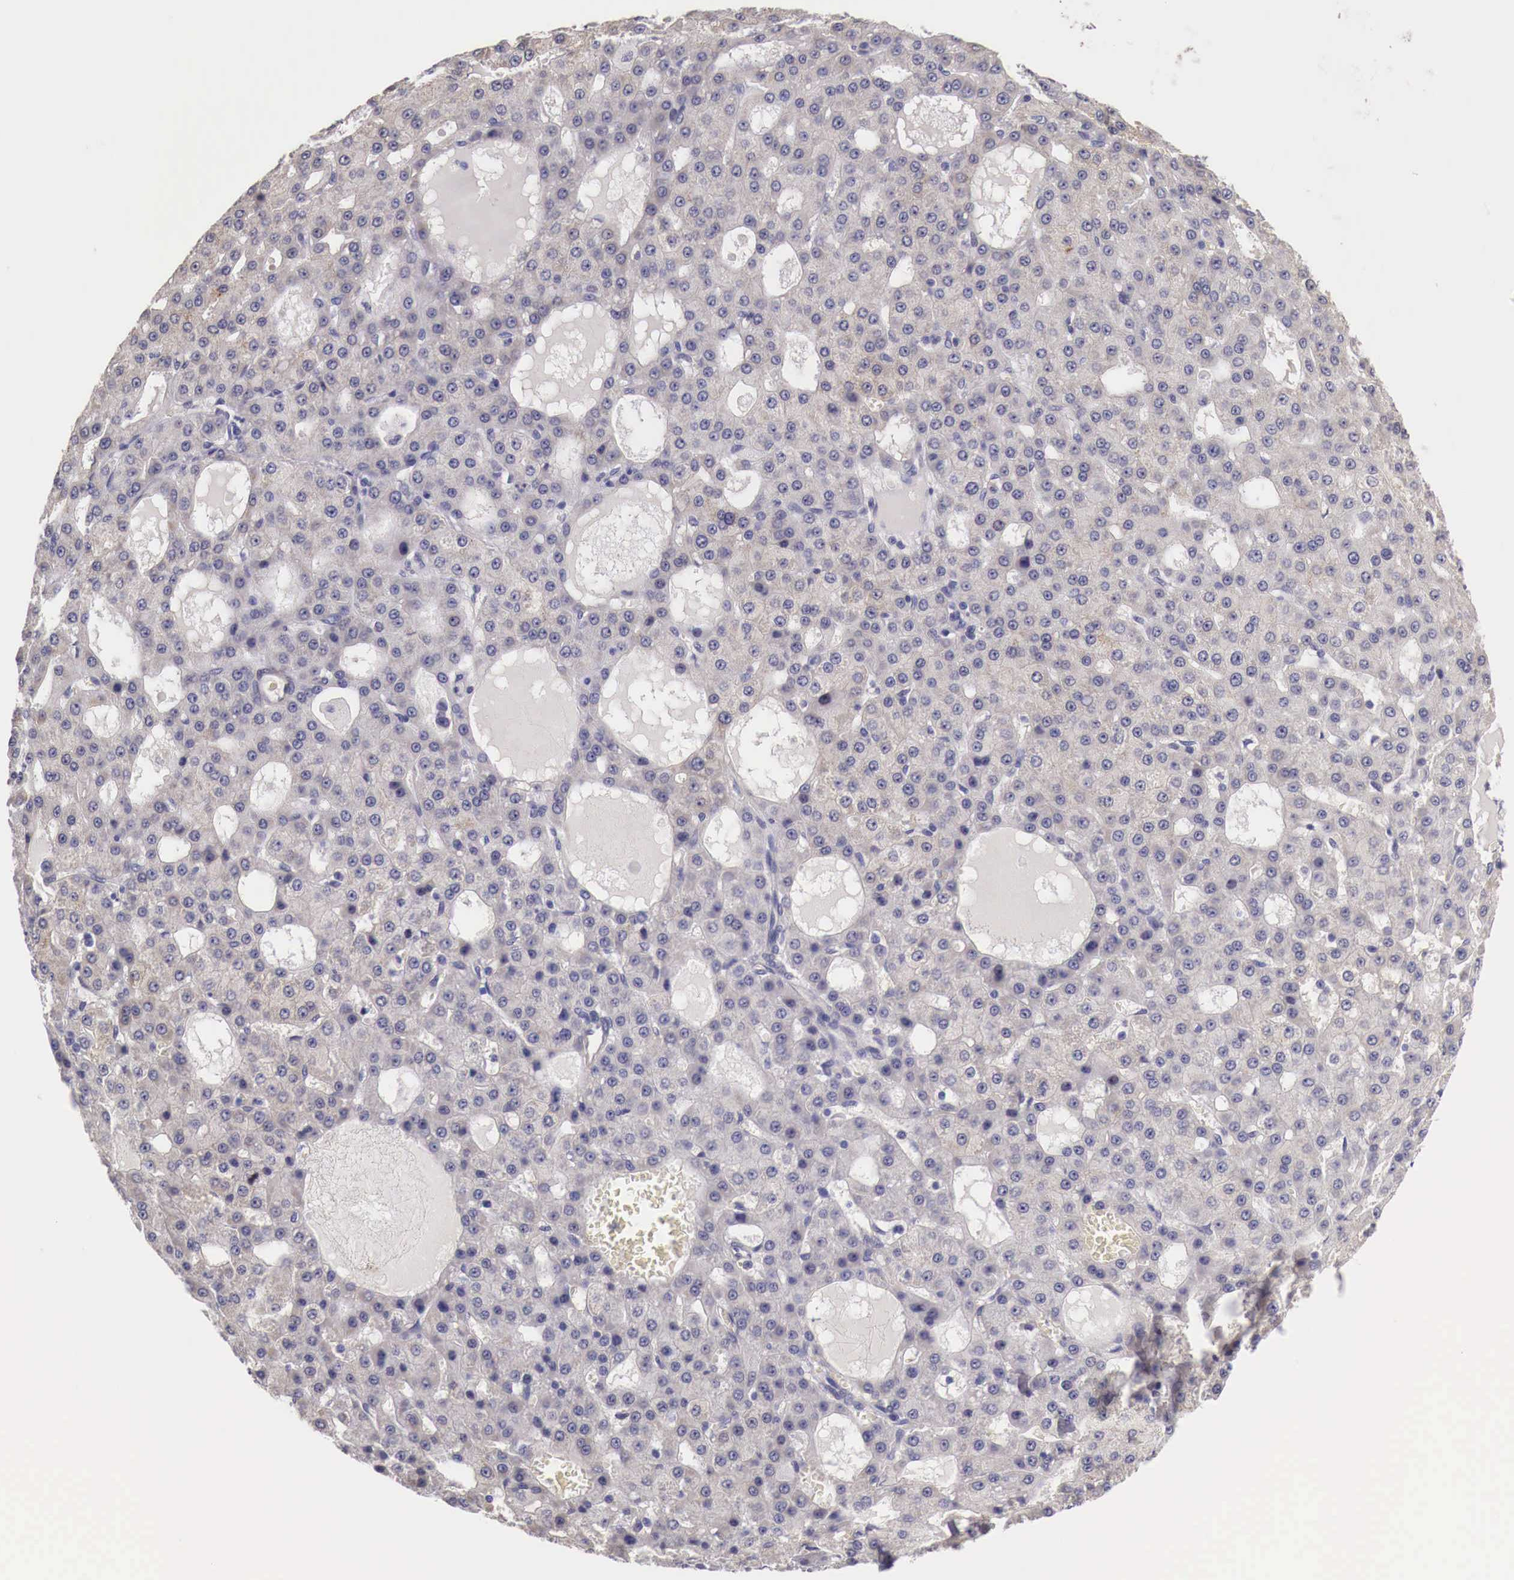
{"staining": {"intensity": "negative", "quantity": "none", "location": "none"}, "tissue": "liver cancer", "cell_type": "Tumor cells", "image_type": "cancer", "snomed": [{"axis": "morphology", "description": "Carcinoma, Hepatocellular, NOS"}, {"axis": "topography", "description": "Liver"}], "caption": "A photomicrograph of human liver hepatocellular carcinoma is negative for staining in tumor cells.", "gene": "ENOX2", "patient": {"sex": "male", "age": 47}}